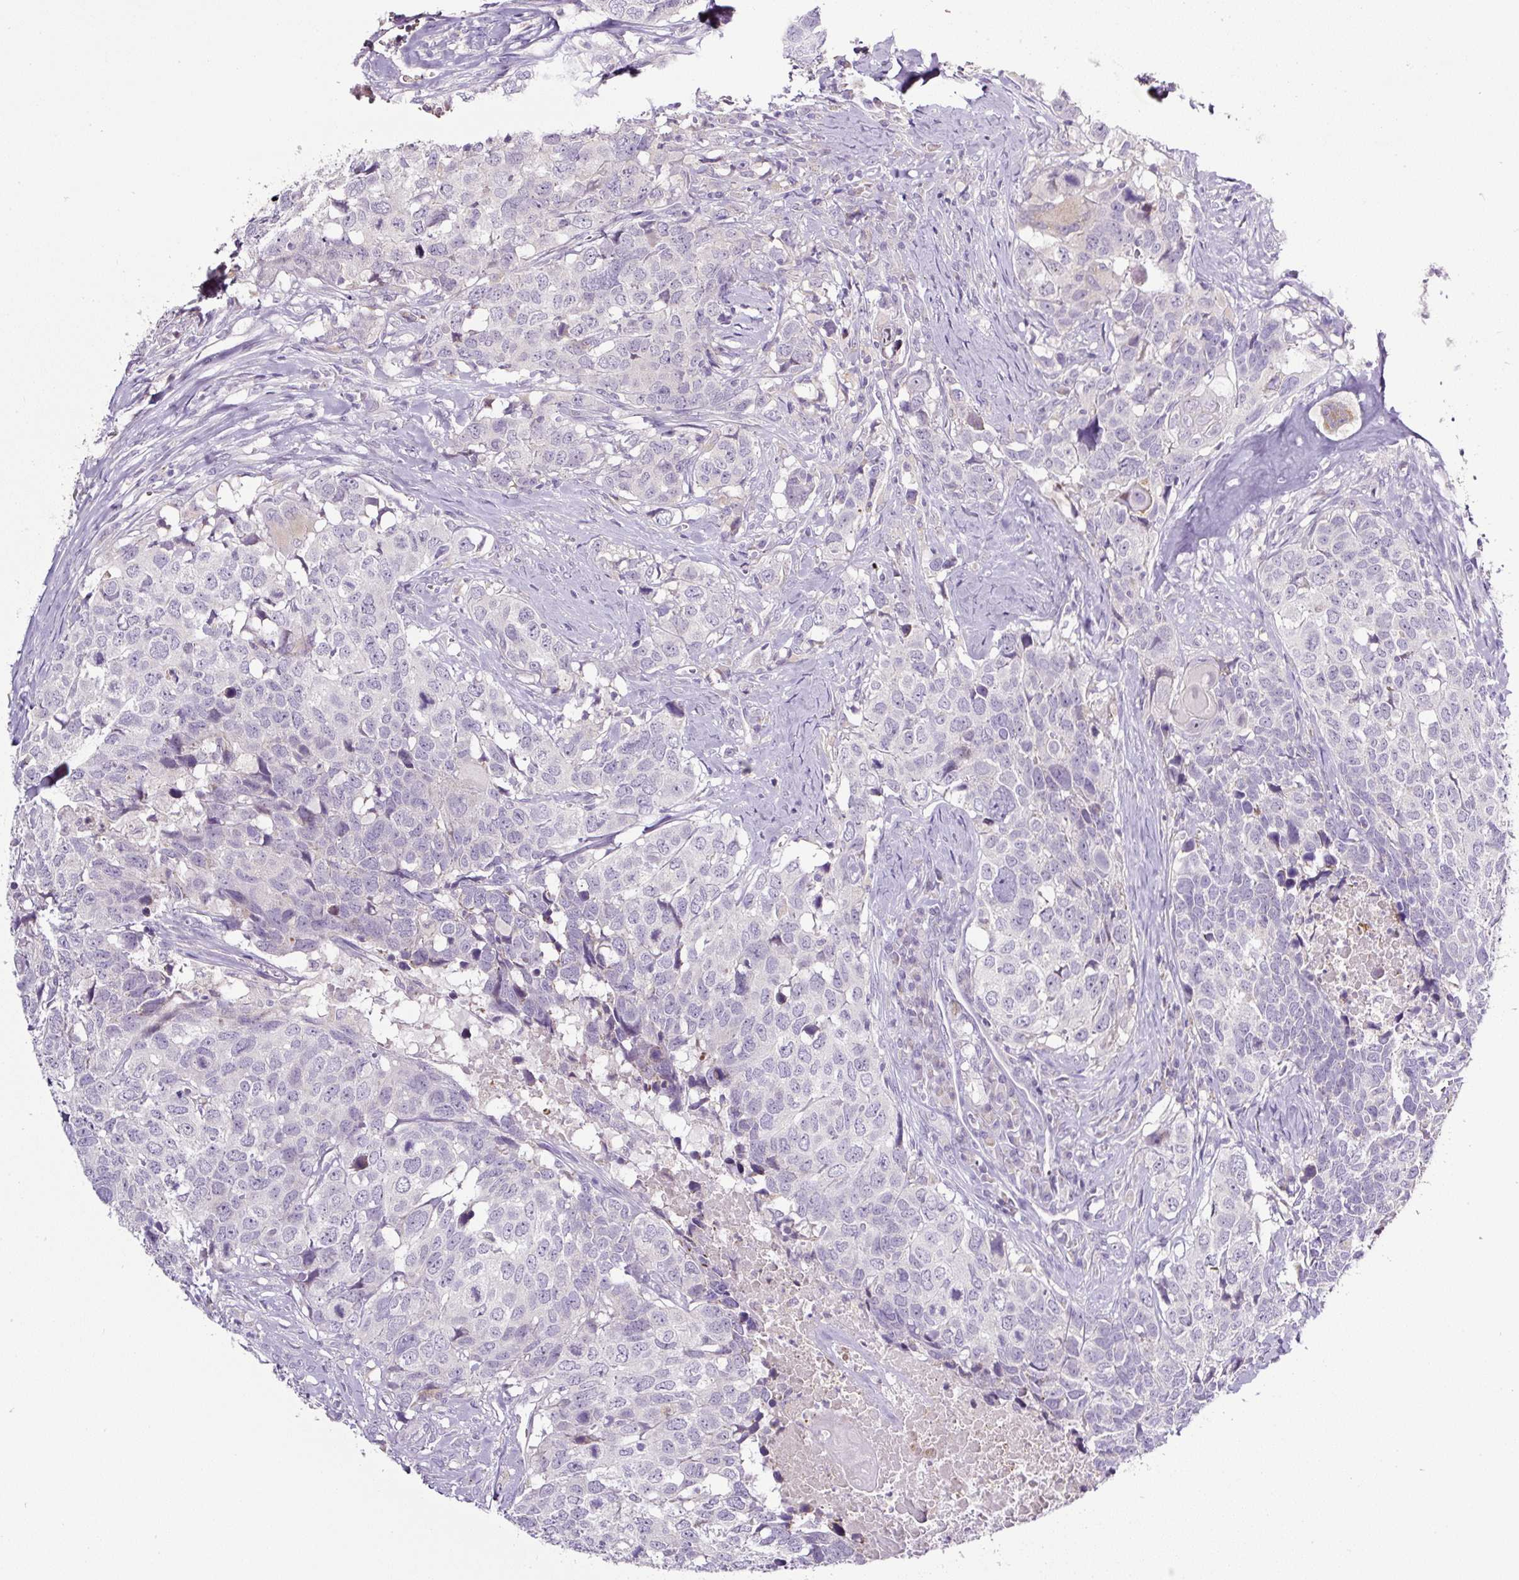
{"staining": {"intensity": "negative", "quantity": "none", "location": "none"}, "tissue": "head and neck cancer", "cell_type": "Tumor cells", "image_type": "cancer", "snomed": [{"axis": "morphology", "description": "Normal tissue, NOS"}, {"axis": "morphology", "description": "Squamous cell carcinoma, NOS"}, {"axis": "topography", "description": "Skeletal muscle"}, {"axis": "topography", "description": "Vascular tissue"}, {"axis": "topography", "description": "Peripheral nerve tissue"}, {"axis": "topography", "description": "Head-Neck"}], "caption": "This is an immunohistochemistry photomicrograph of head and neck cancer (squamous cell carcinoma). There is no positivity in tumor cells.", "gene": "HPS4", "patient": {"sex": "male", "age": 66}}